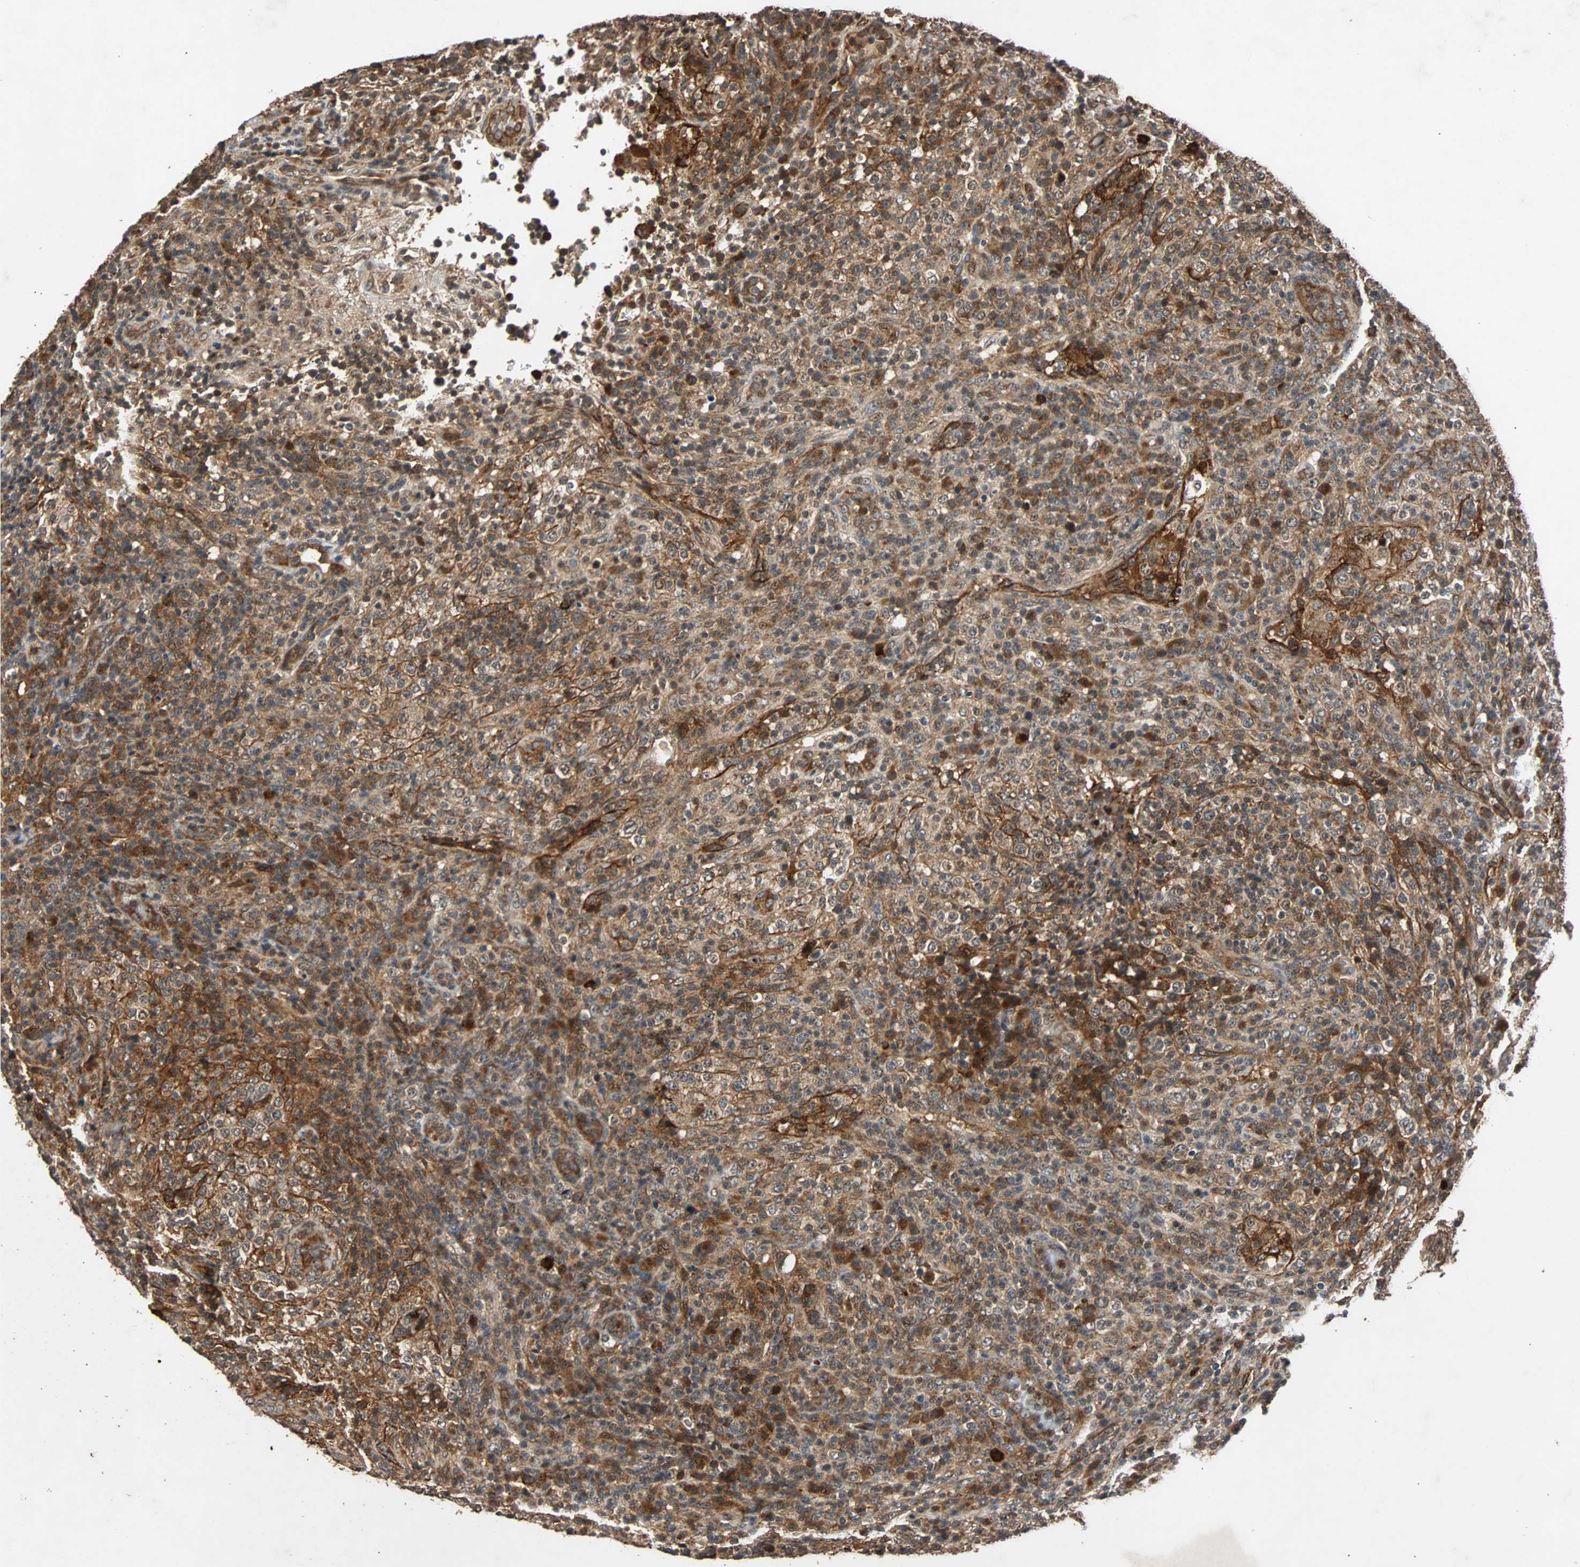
{"staining": {"intensity": "strong", "quantity": ">75%", "location": "cytoplasmic/membranous"}, "tissue": "lymphoma", "cell_type": "Tumor cells", "image_type": "cancer", "snomed": [{"axis": "morphology", "description": "Malignant lymphoma, non-Hodgkin's type, High grade"}, {"axis": "topography", "description": "Lymph node"}], "caption": "This is an image of immunohistochemistry staining of lymphoma, which shows strong staining in the cytoplasmic/membranous of tumor cells.", "gene": "USP31", "patient": {"sex": "female", "age": 76}}